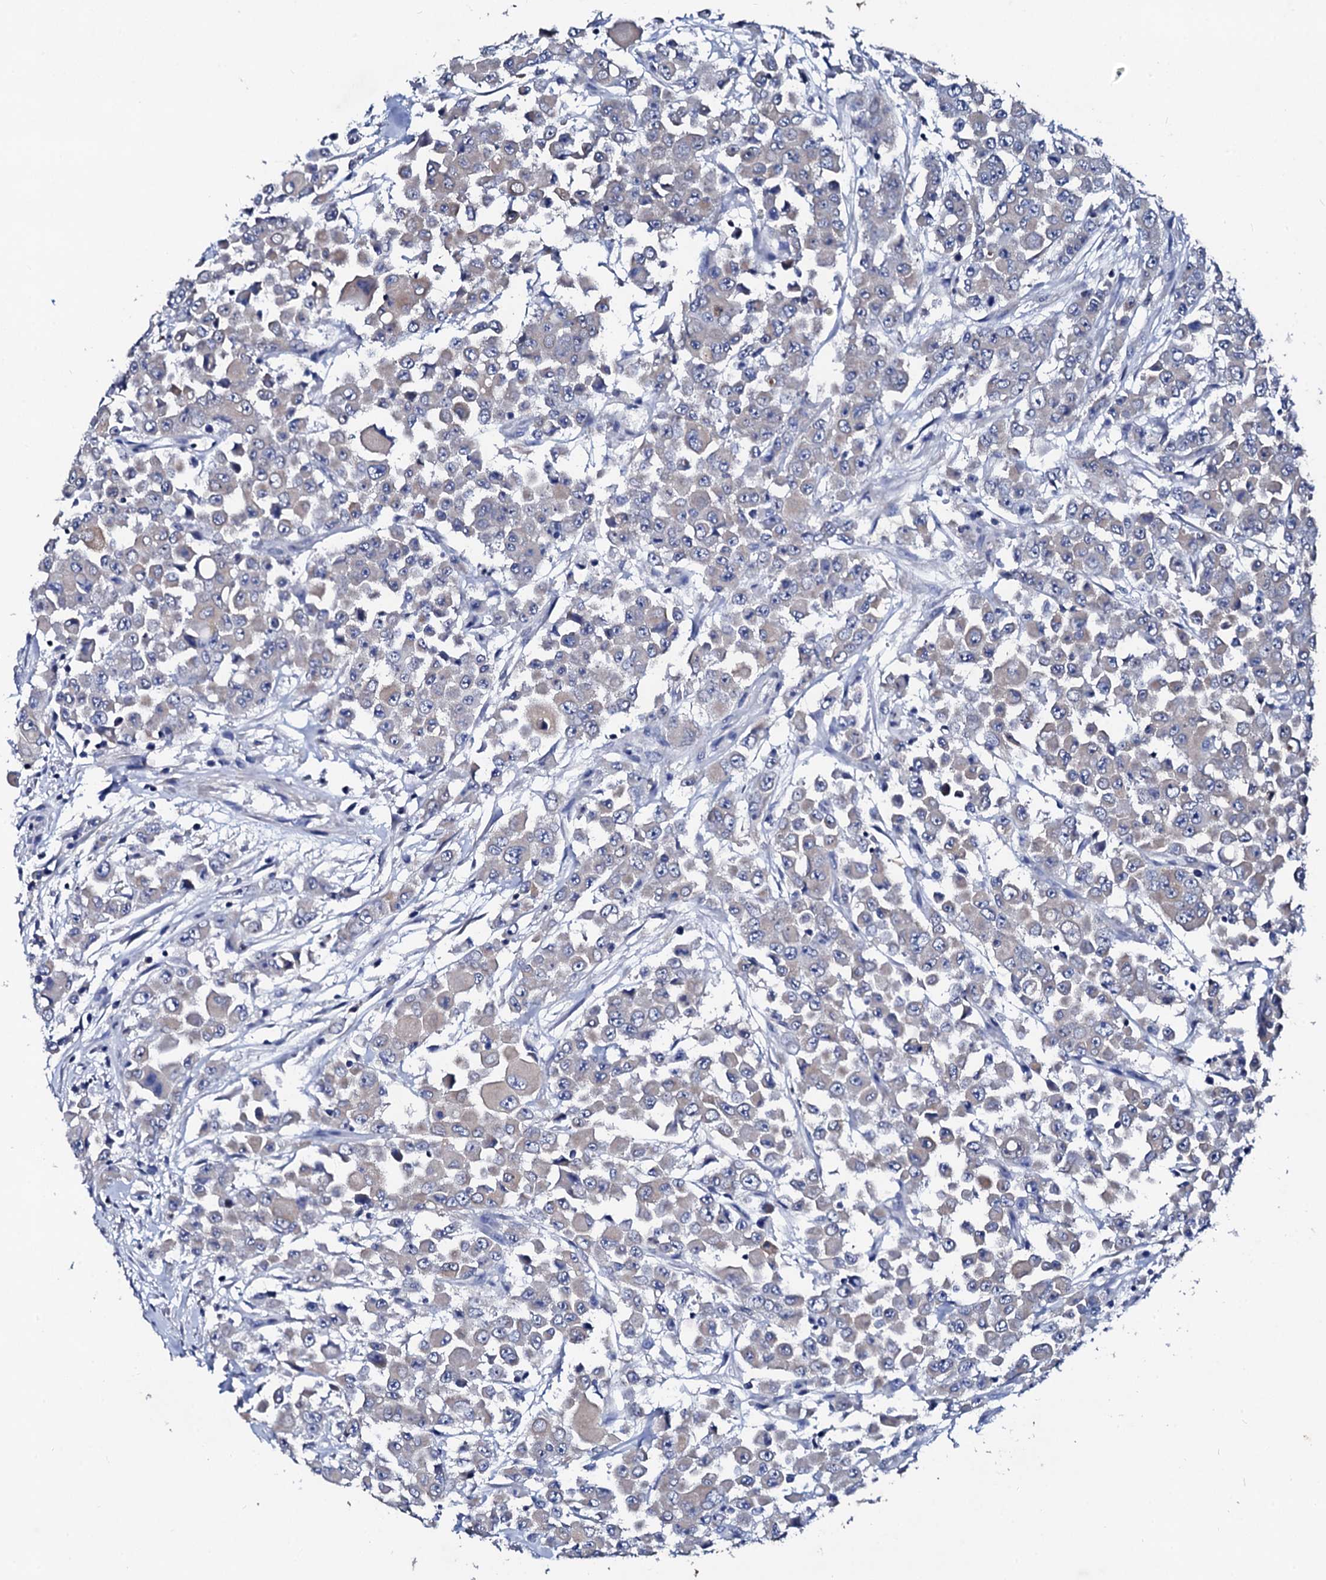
{"staining": {"intensity": "negative", "quantity": "none", "location": "none"}, "tissue": "colorectal cancer", "cell_type": "Tumor cells", "image_type": "cancer", "snomed": [{"axis": "morphology", "description": "Adenocarcinoma, NOS"}, {"axis": "topography", "description": "Colon"}], "caption": "Tumor cells show no significant staining in colorectal adenocarcinoma. Brightfield microscopy of immunohistochemistry (IHC) stained with DAB (brown) and hematoxylin (blue), captured at high magnification.", "gene": "GLB1L3", "patient": {"sex": "male", "age": 51}}